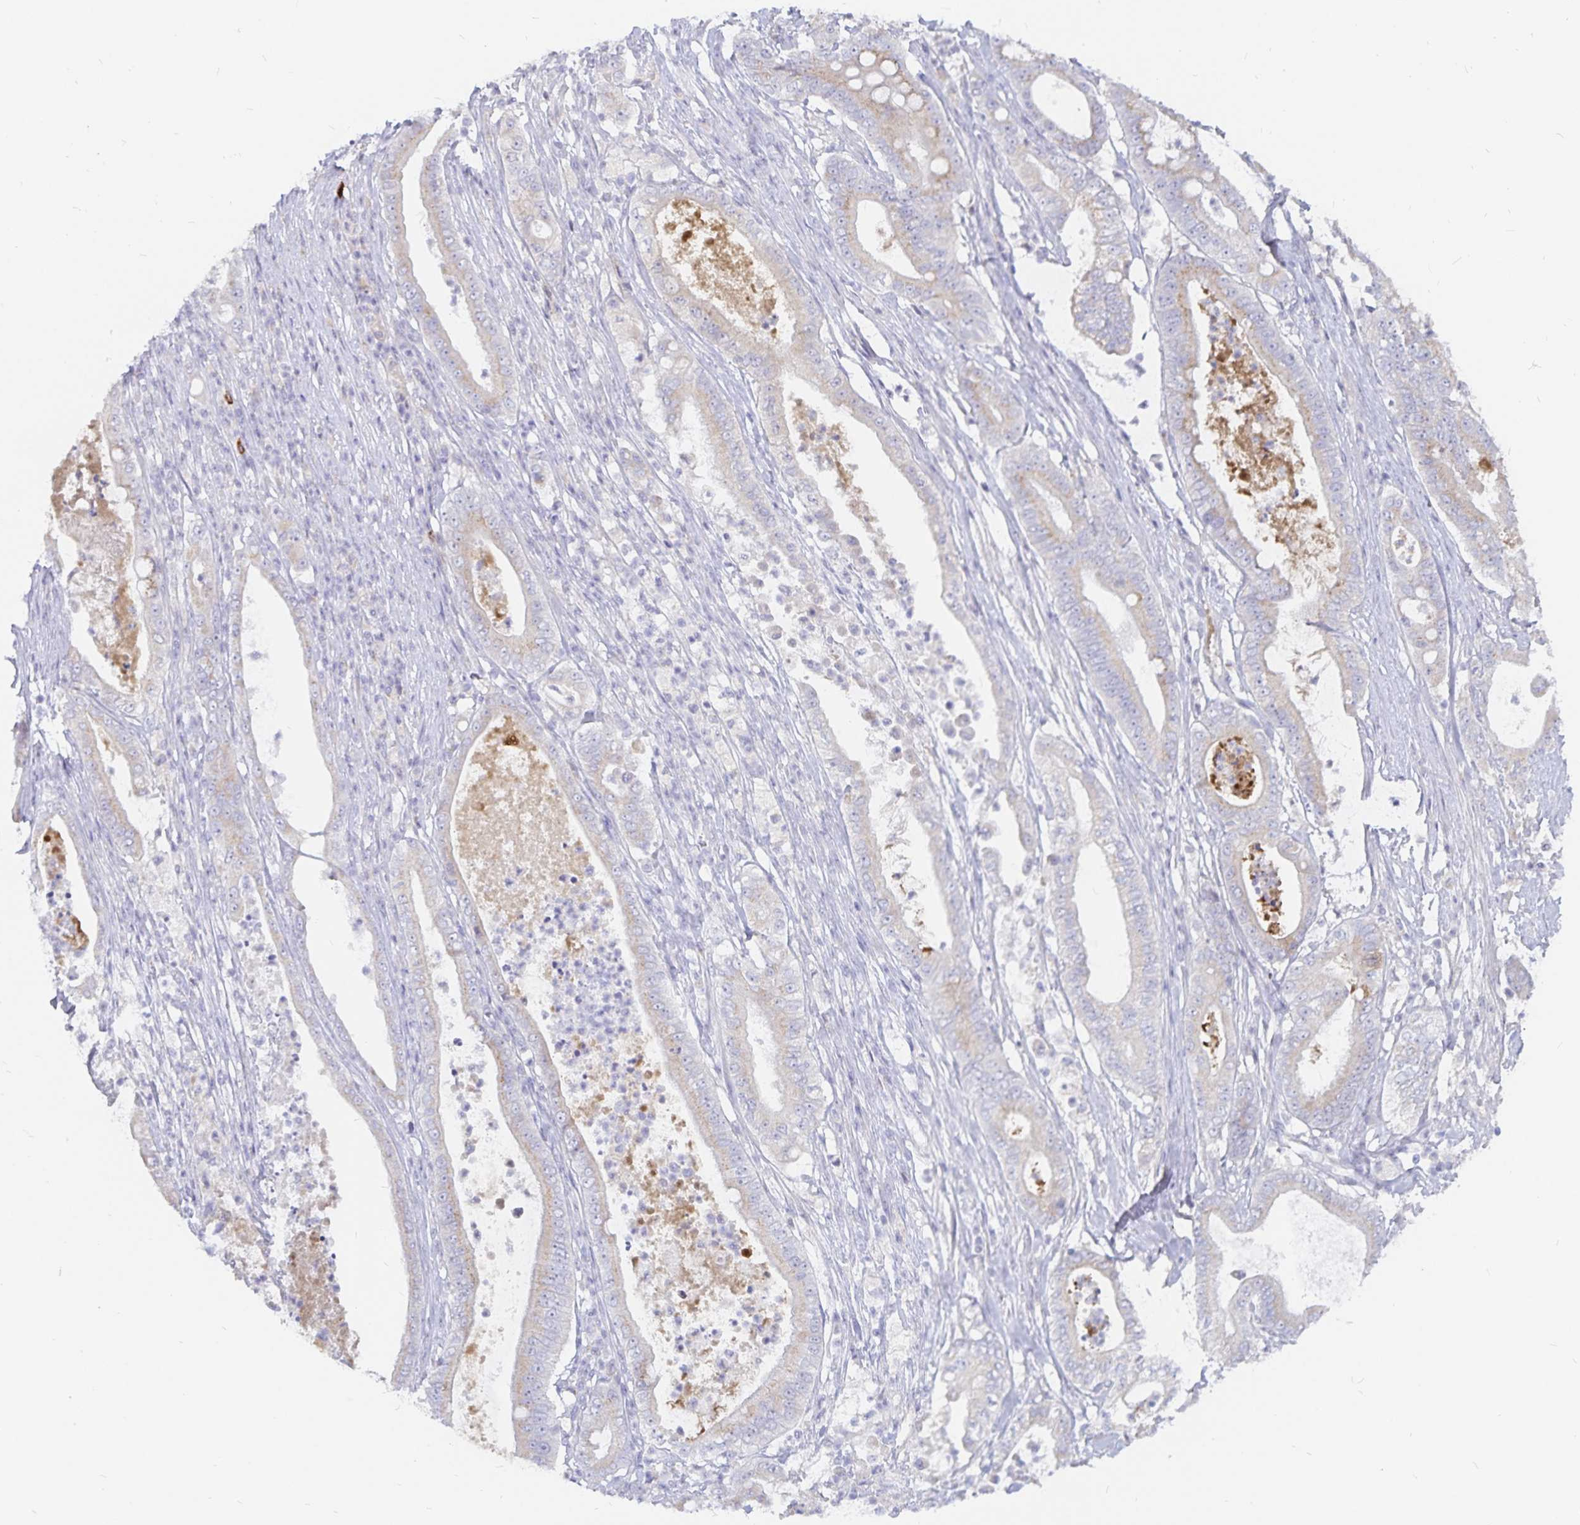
{"staining": {"intensity": "weak", "quantity": "25%-75%", "location": "cytoplasmic/membranous"}, "tissue": "pancreatic cancer", "cell_type": "Tumor cells", "image_type": "cancer", "snomed": [{"axis": "morphology", "description": "Adenocarcinoma, NOS"}, {"axis": "topography", "description": "Pancreas"}], "caption": "IHC (DAB) staining of human adenocarcinoma (pancreatic) demonstrates weak cytoplasmic/membranous protein expression in about 25%-75% of tumor cells. The staining is performed using DAB brown chromogen to label protein expression. The nuclei are counter-stained blue using hematoxylin.", "gene": "PKHD1", "patient": {"sex": "male", "age": 71}}